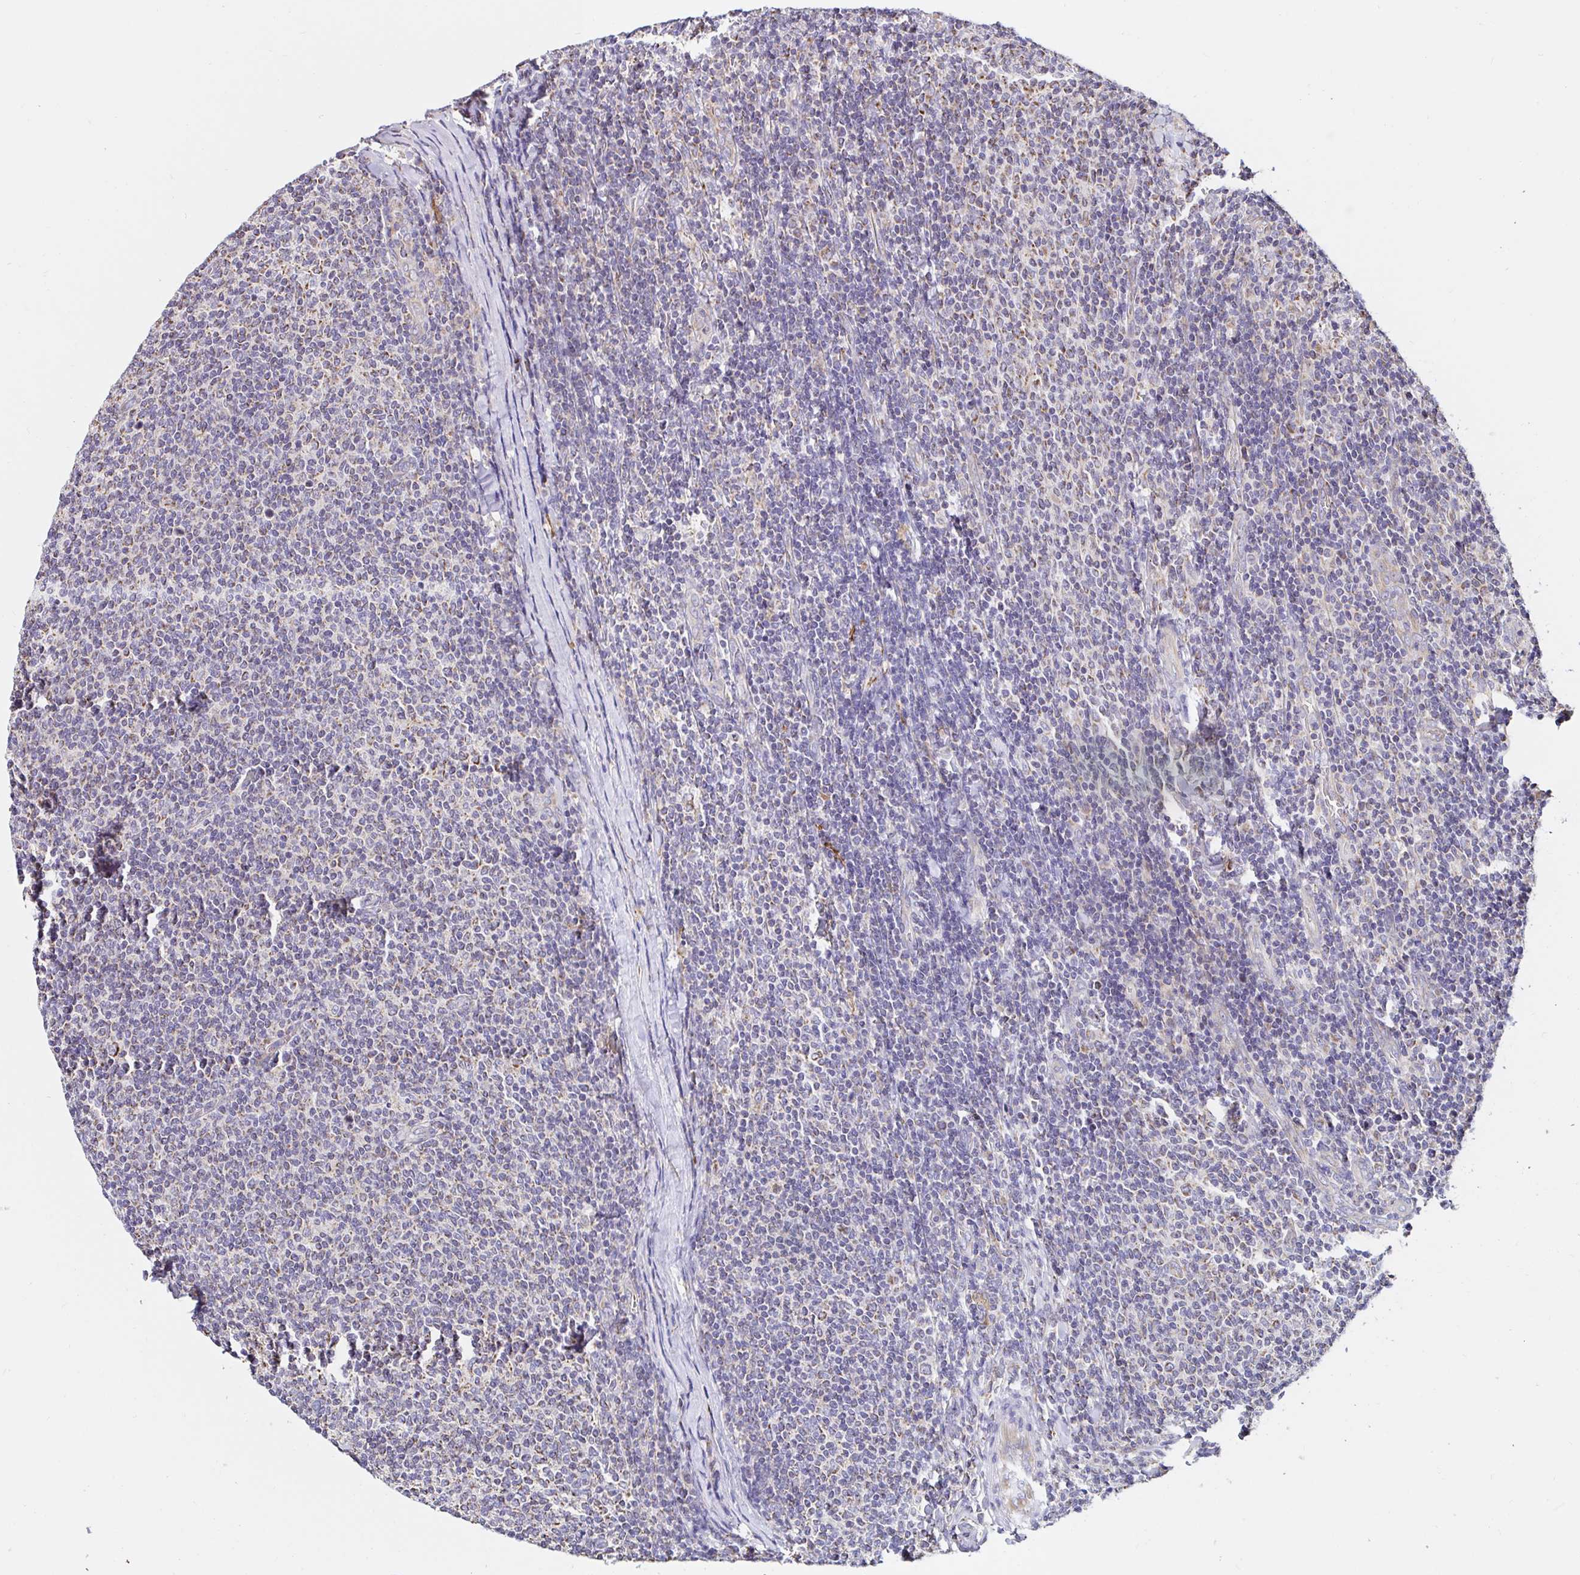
{"staining": {"intensity": "negative", "quantity": "none", "location": "none"}, "tissue": "lymphoma", "cell_type": "Tumor cells", "image_type": "cancer", "snomed": [{"axis": "morphology", "description": "Malignant lymphoma, non-Hodgkin's type, Low grade"}, {"axis": "topography", "description": "Lymph node"}], "caption": "DAB (3,3'-diaminobenzidine) immunohistochemical staining of lymphoma shows no significant positivity in tumor cells.", "gene": "MSR1", "patient": {"sex": "male", "age": 52}}